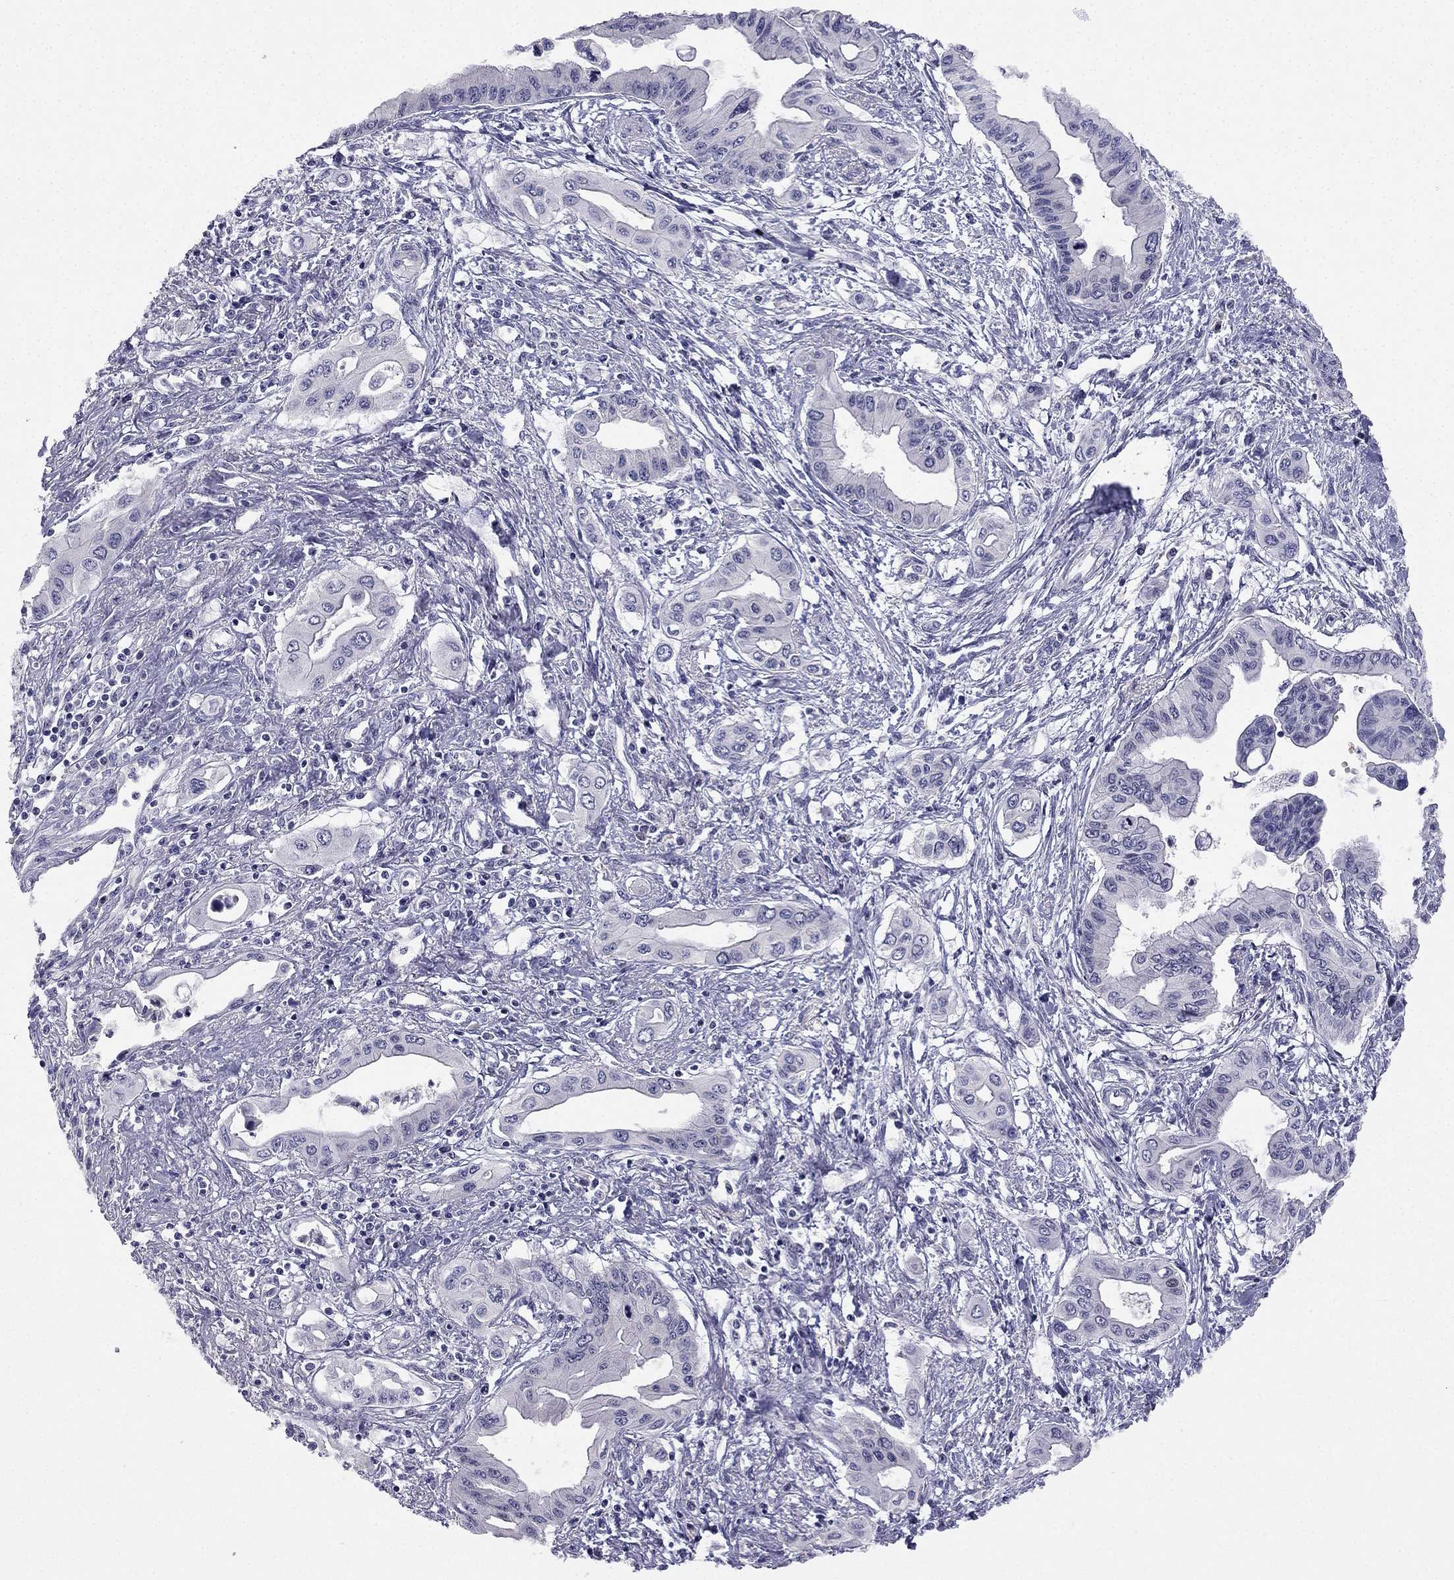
{"staining": {"intensity": "negative", "quantity": "none", "location": "none"}, "tissue": "pancreatic cancer", "cell_type": "Tumor cells", "image_type": "cancer", "snomed": [{"axis": "morphology", "description": "Adenocarcinoma, NOS"}, {"axis": "topography", "description": "Pancreas"}], "caption": "Protein analysis of pancreatic adenocarcinoma demonstrates no significant staining in tumor cells.", "gene": "C16orf89", "patient": {"sex": "female", "age": 62}}